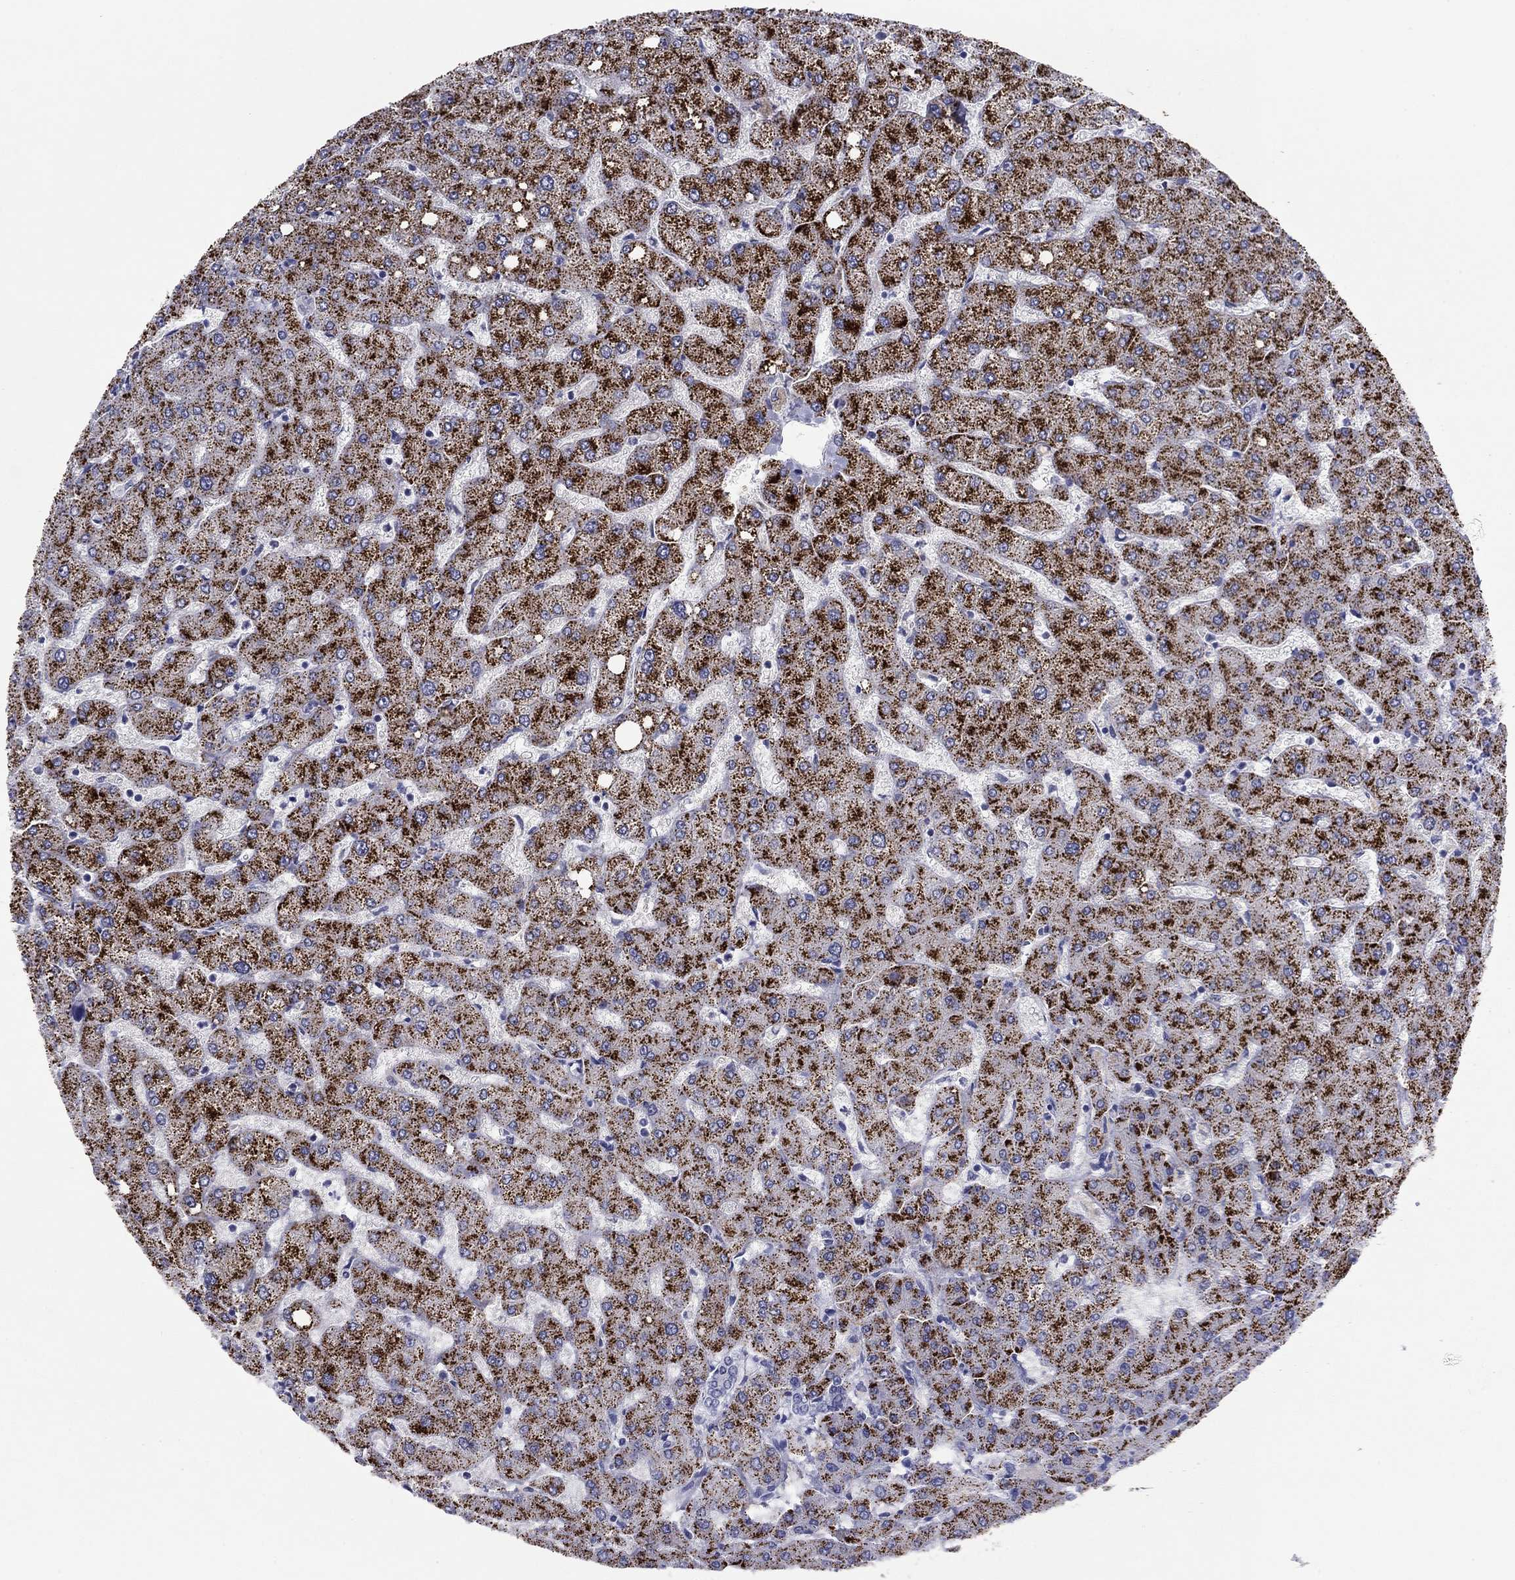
{"staining": {"intensity": "negative", "quantity": "none", "location": "none"}, "tissue": "liver", "cell_type": "Cholangiocytes", "image_type": "normal", "snomed": [{"axis": "morphology", "description": "Normal tissue, NOS"}, {"axis": "topography", "description": "Liver"}], "caption": "Liver was stained to show a protein in brown. There is no significant staining in cholangiocytes.", "gene": "HAO1", "patient": {"sex": "female", "age": 54}}